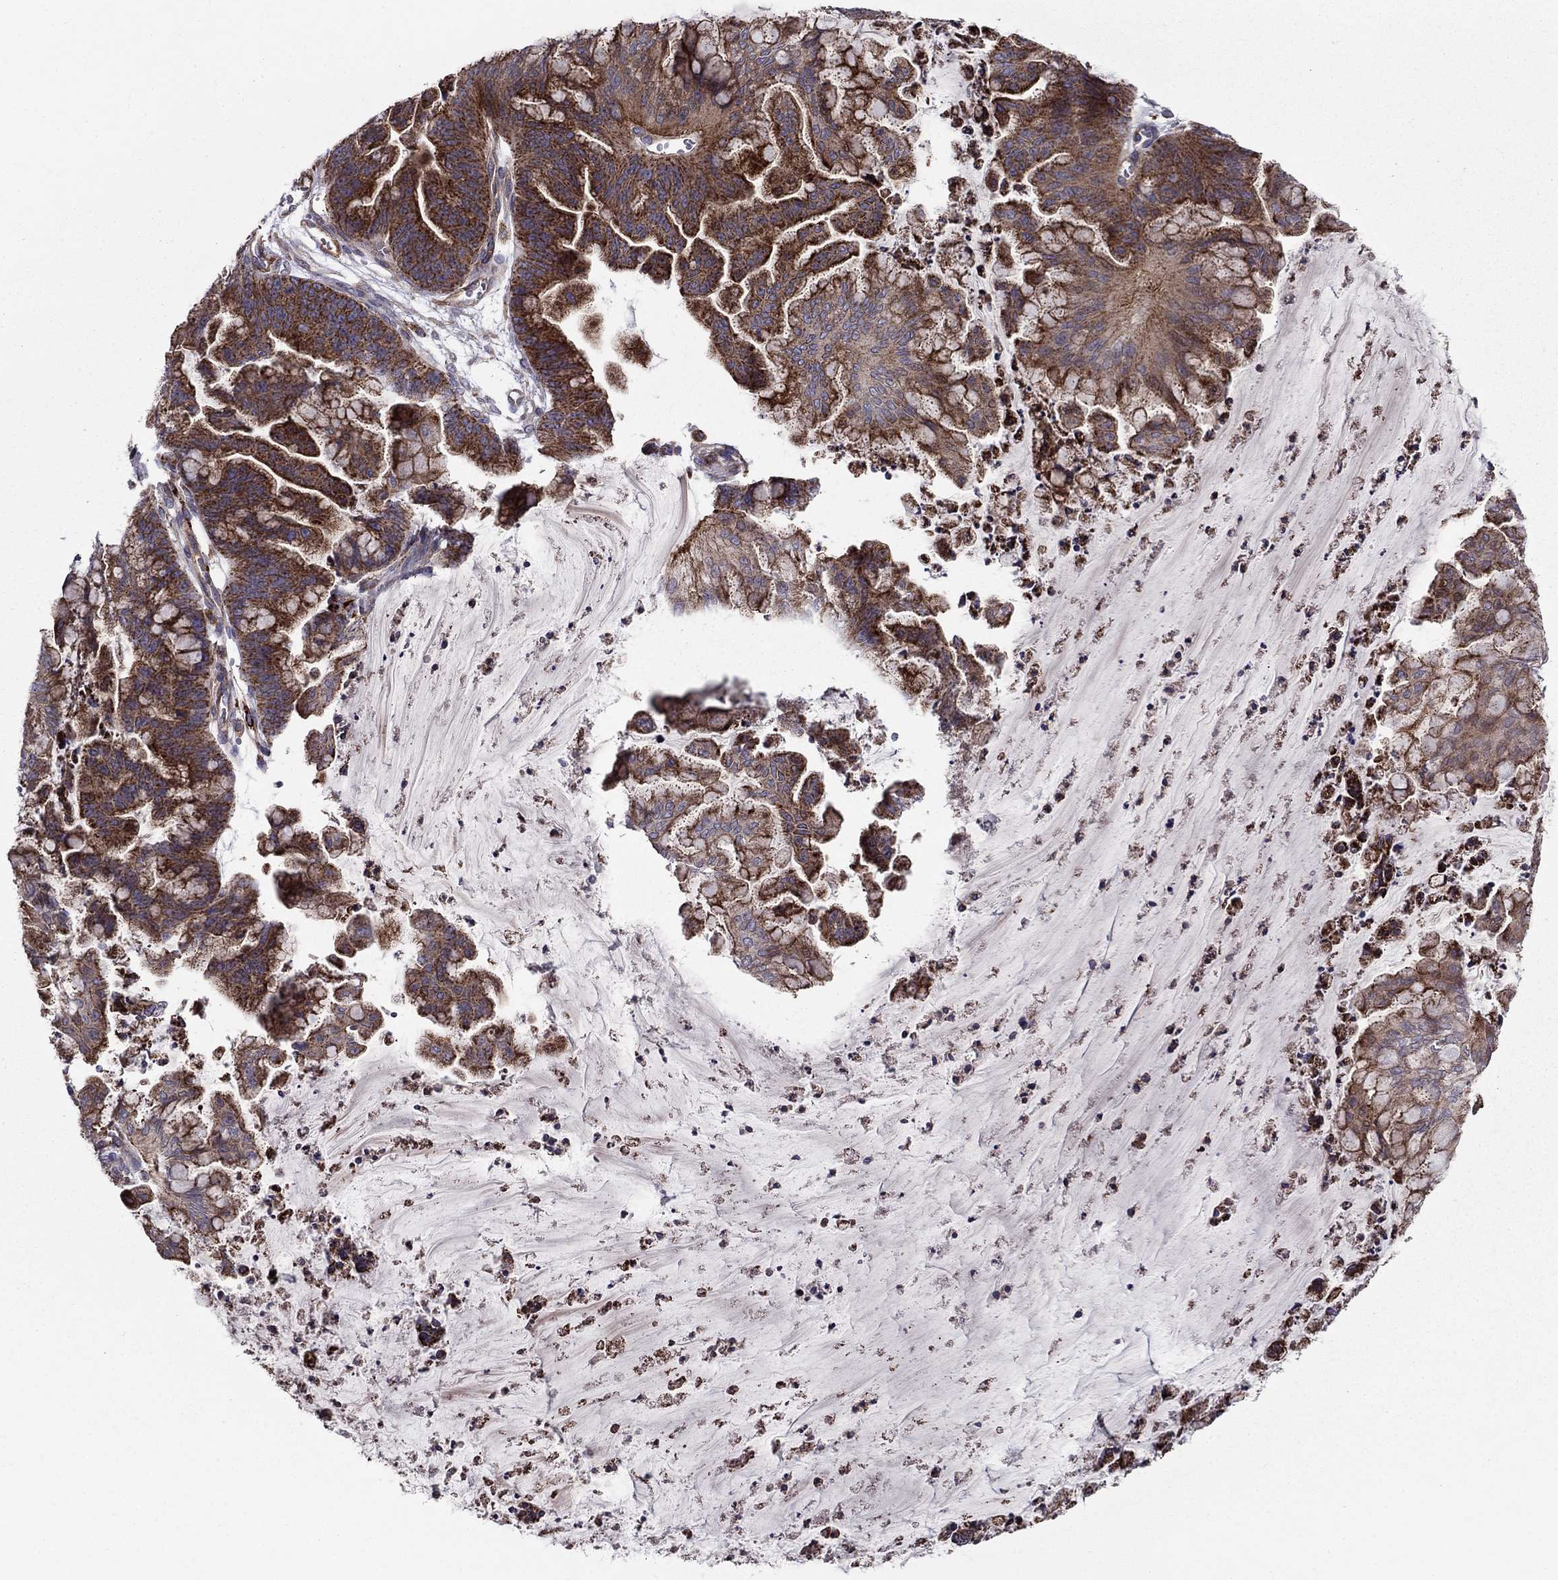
{"staining": {"intensity": "strong", "quantity": "25%-75%", "location": "cytoplasmic/membranous"}, "tissue": "ovarian cancer", "cell_type": "Tumor cells", "image_type": "cancer", "snomed": [{"axis": "morphology", "description": "Cystadenocarcinoma, mucinous, NOS"}, {"axis": "topography", "description": "Ovary"}], "caption": "Immunohistochemistry (IHC) micrograph of neoplastic tissue: human mucinous cystadenocarcinoma (ovarian) stained using immunohistochemistry reveals high levels of strong protein expression localized specifically in the cytoplasmic/membranous of tumor cells, appearing as a cytoplasmic/membranous brown color.", "gene": "ALG6", "patient": {"sex": "female", "age": 67}}